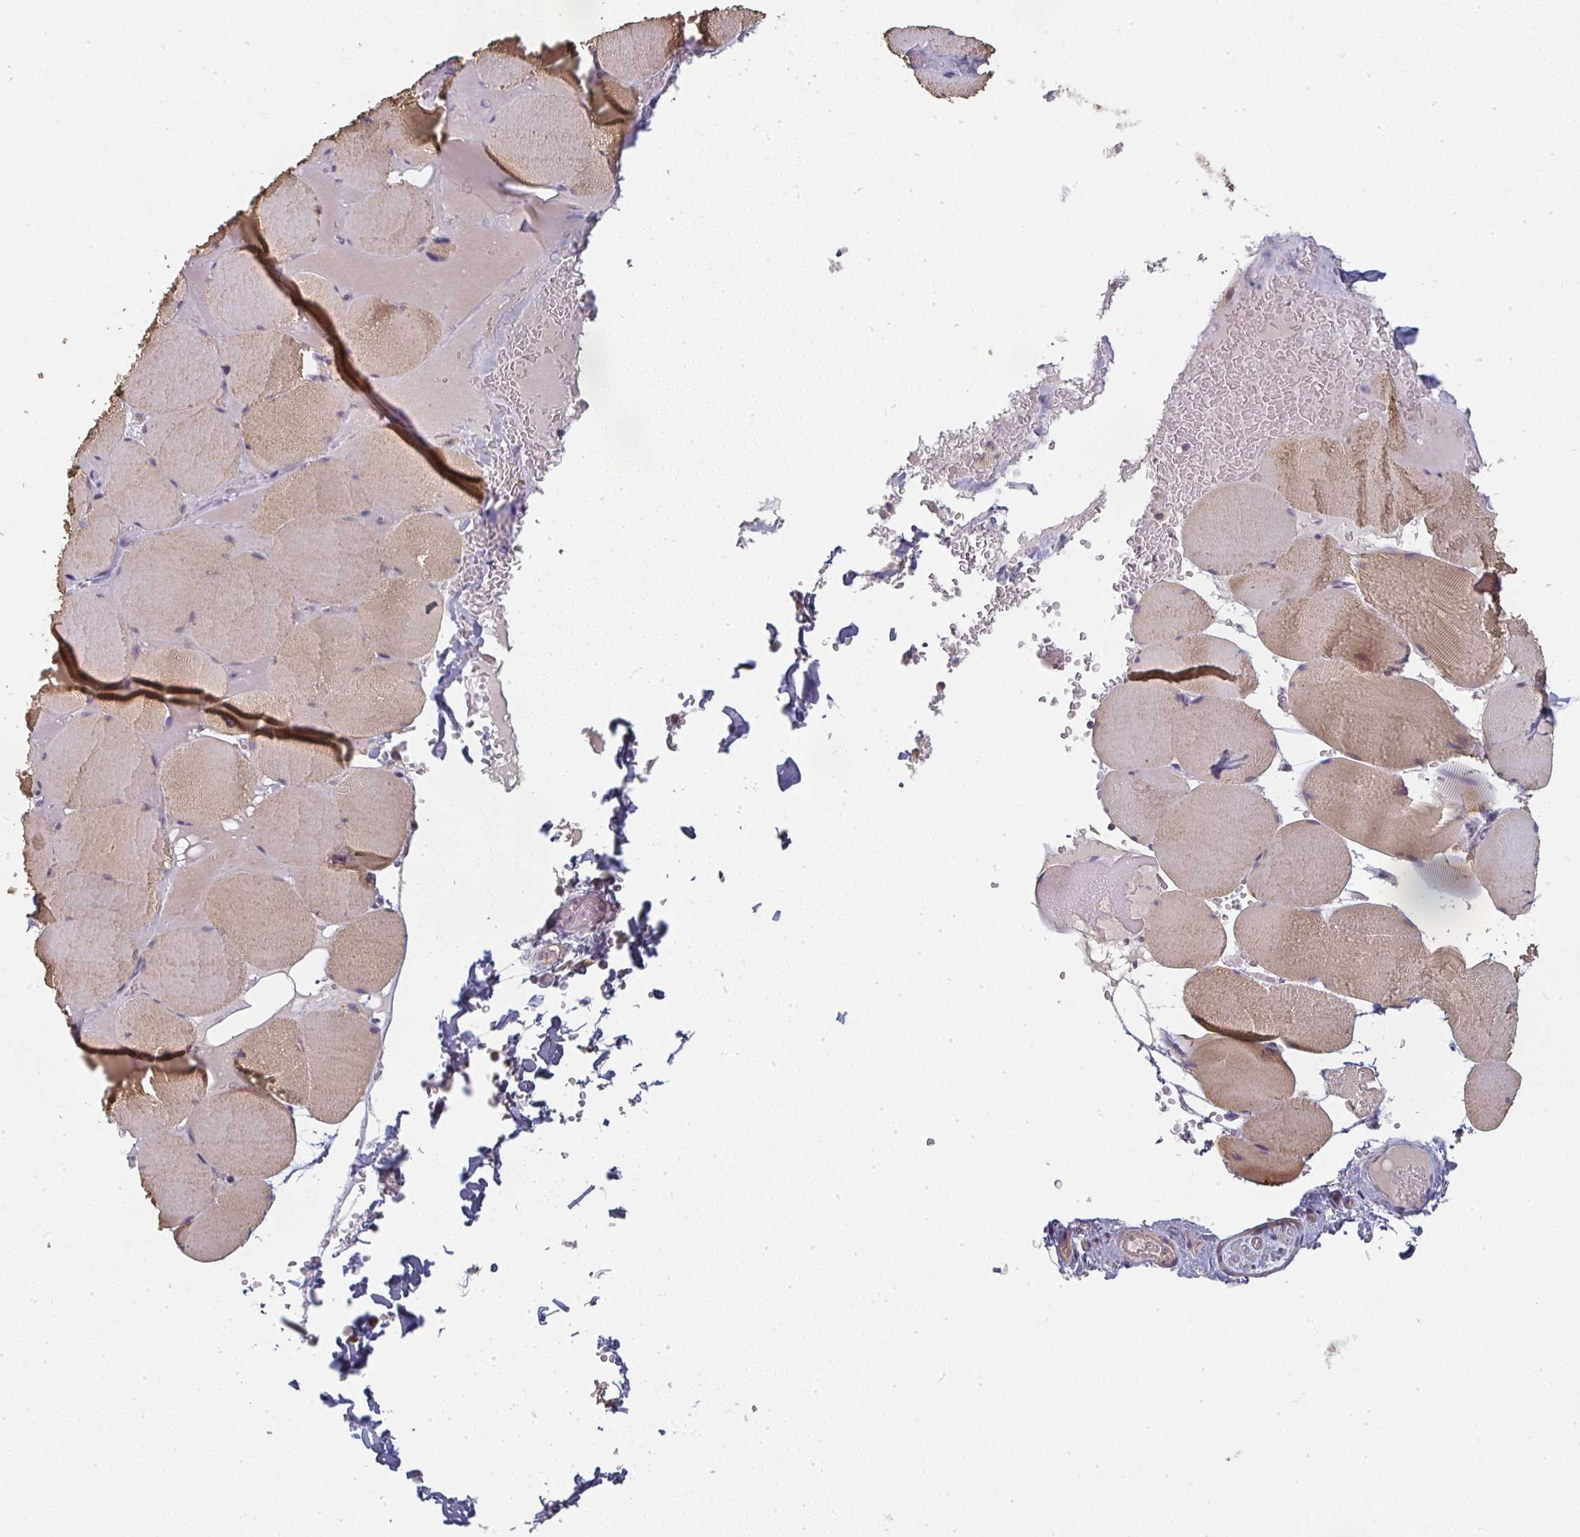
{"staining": {"intensity": "moderate", "quantity": "25%-75%", "location": "cytoplasmic/membranous"}, "tissue": "skeletal muscle", "cell_type": "Myocytes", "image_type": "normal", "snomed": [{"axis": "morphology", "description": "Normal tissue, NOS"}, {"axis": "topography", "description": "Skeletal muscle"}, {"axis": "topography", "description": "Head-Neck"}], "caption": "IHC (DAB (3,3'-diaminobenzidine)) staining of normal human skeletal muscle demonstrates moderate cytoplasmic/membranous protein staining in approximately 25%-75% of myocytes.", "gene": "CTHRC1", "patient": {"sex": "male", "age": 66}}